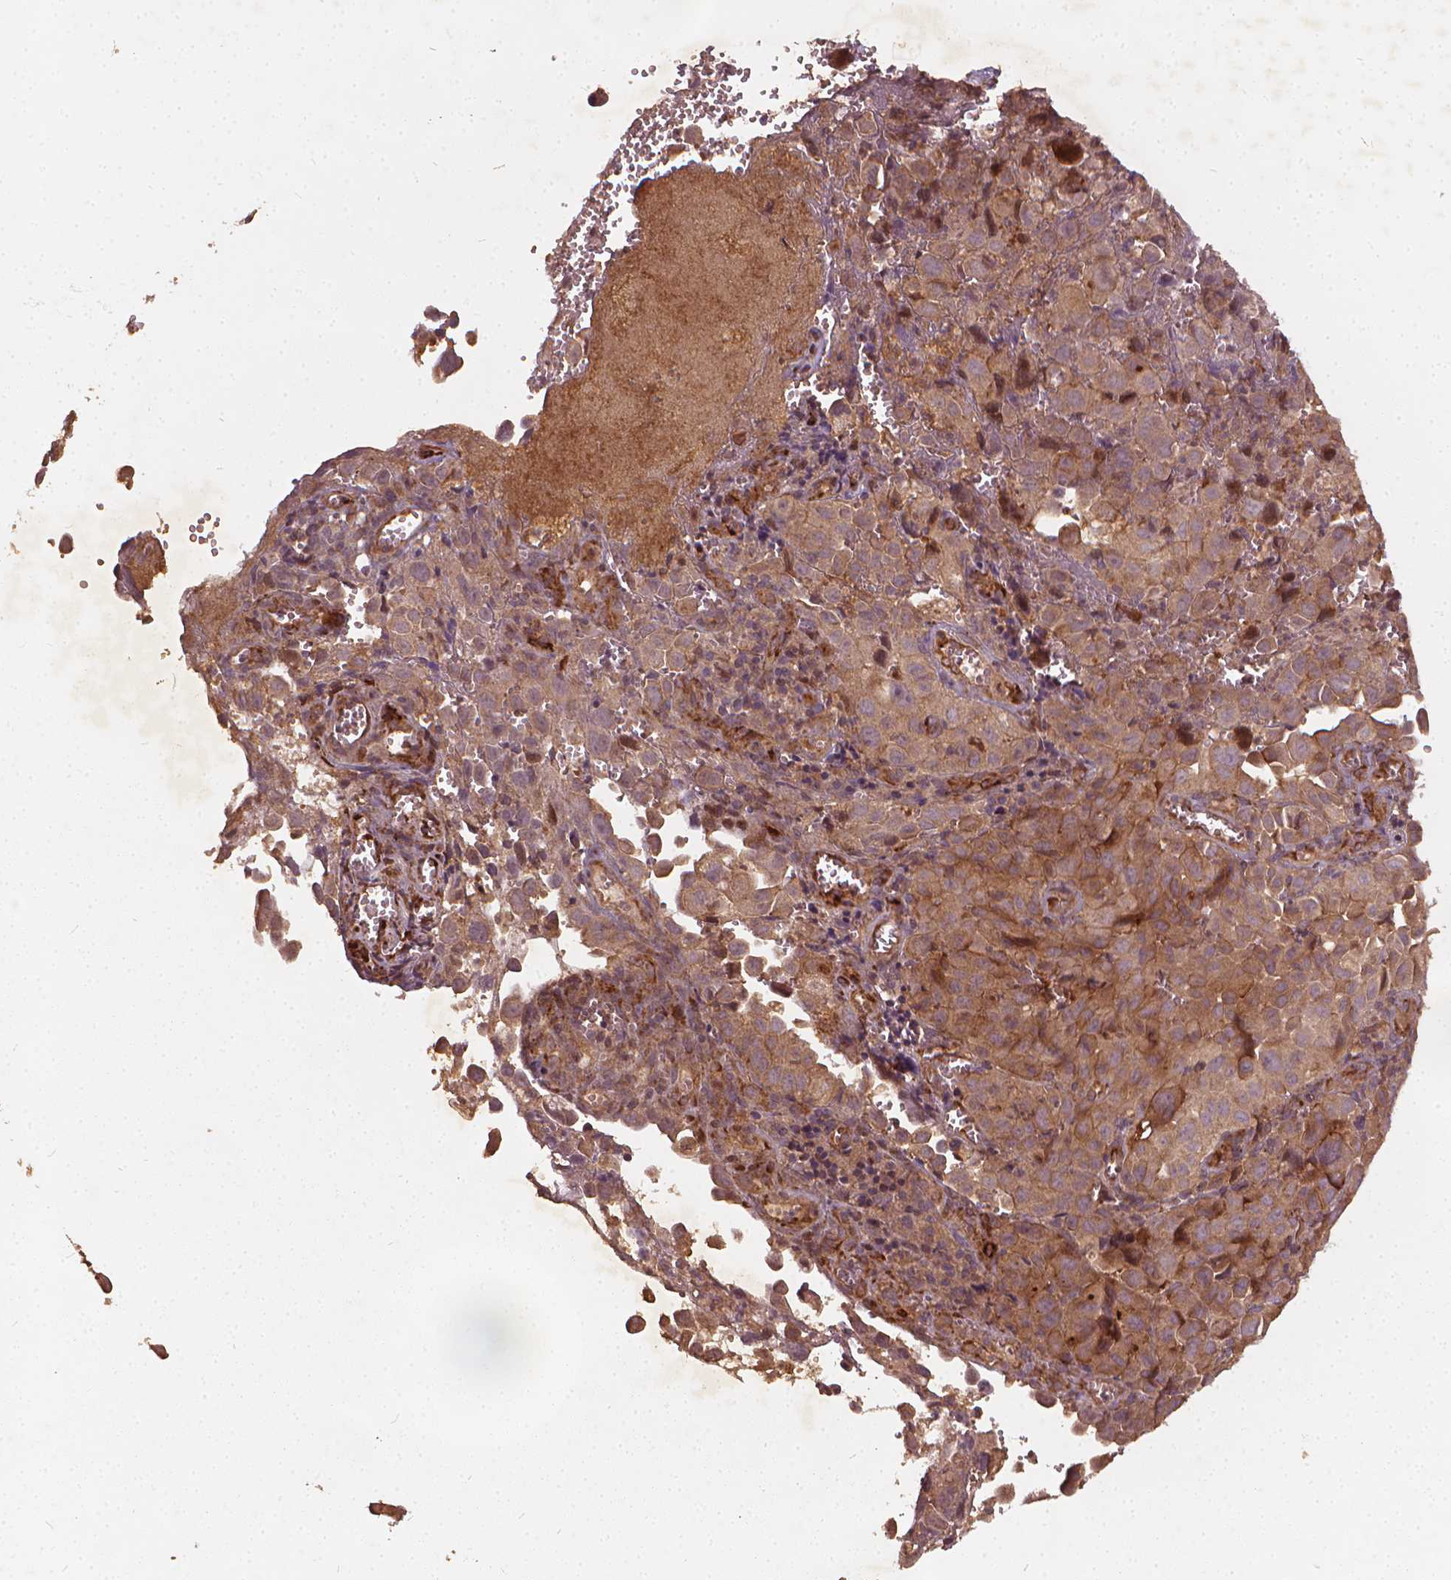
{"staining": {"intensity": "moderate", "quantity": ">75%", "location": "cytoplasmic/membranous"}, "tissue": "cervical cancer", "cell_type": "Tumor cells", "image_type": "cancer", "snomed": [{"axis": "morphology", "description": "Squamous cell carcinoma, NOS"}, {"axis": "topography", "description": "Cervix"}], "caption": "Tumor cells reveal medium levels of moderate cytoplasmic/membranous expression in approximately >75% of cells in human cervical cancer. (Brightfield microscopy of DAB IHC at high magnification).", "gene": "UBXN2A", "patient": {"sex": "female", "age": 55}}